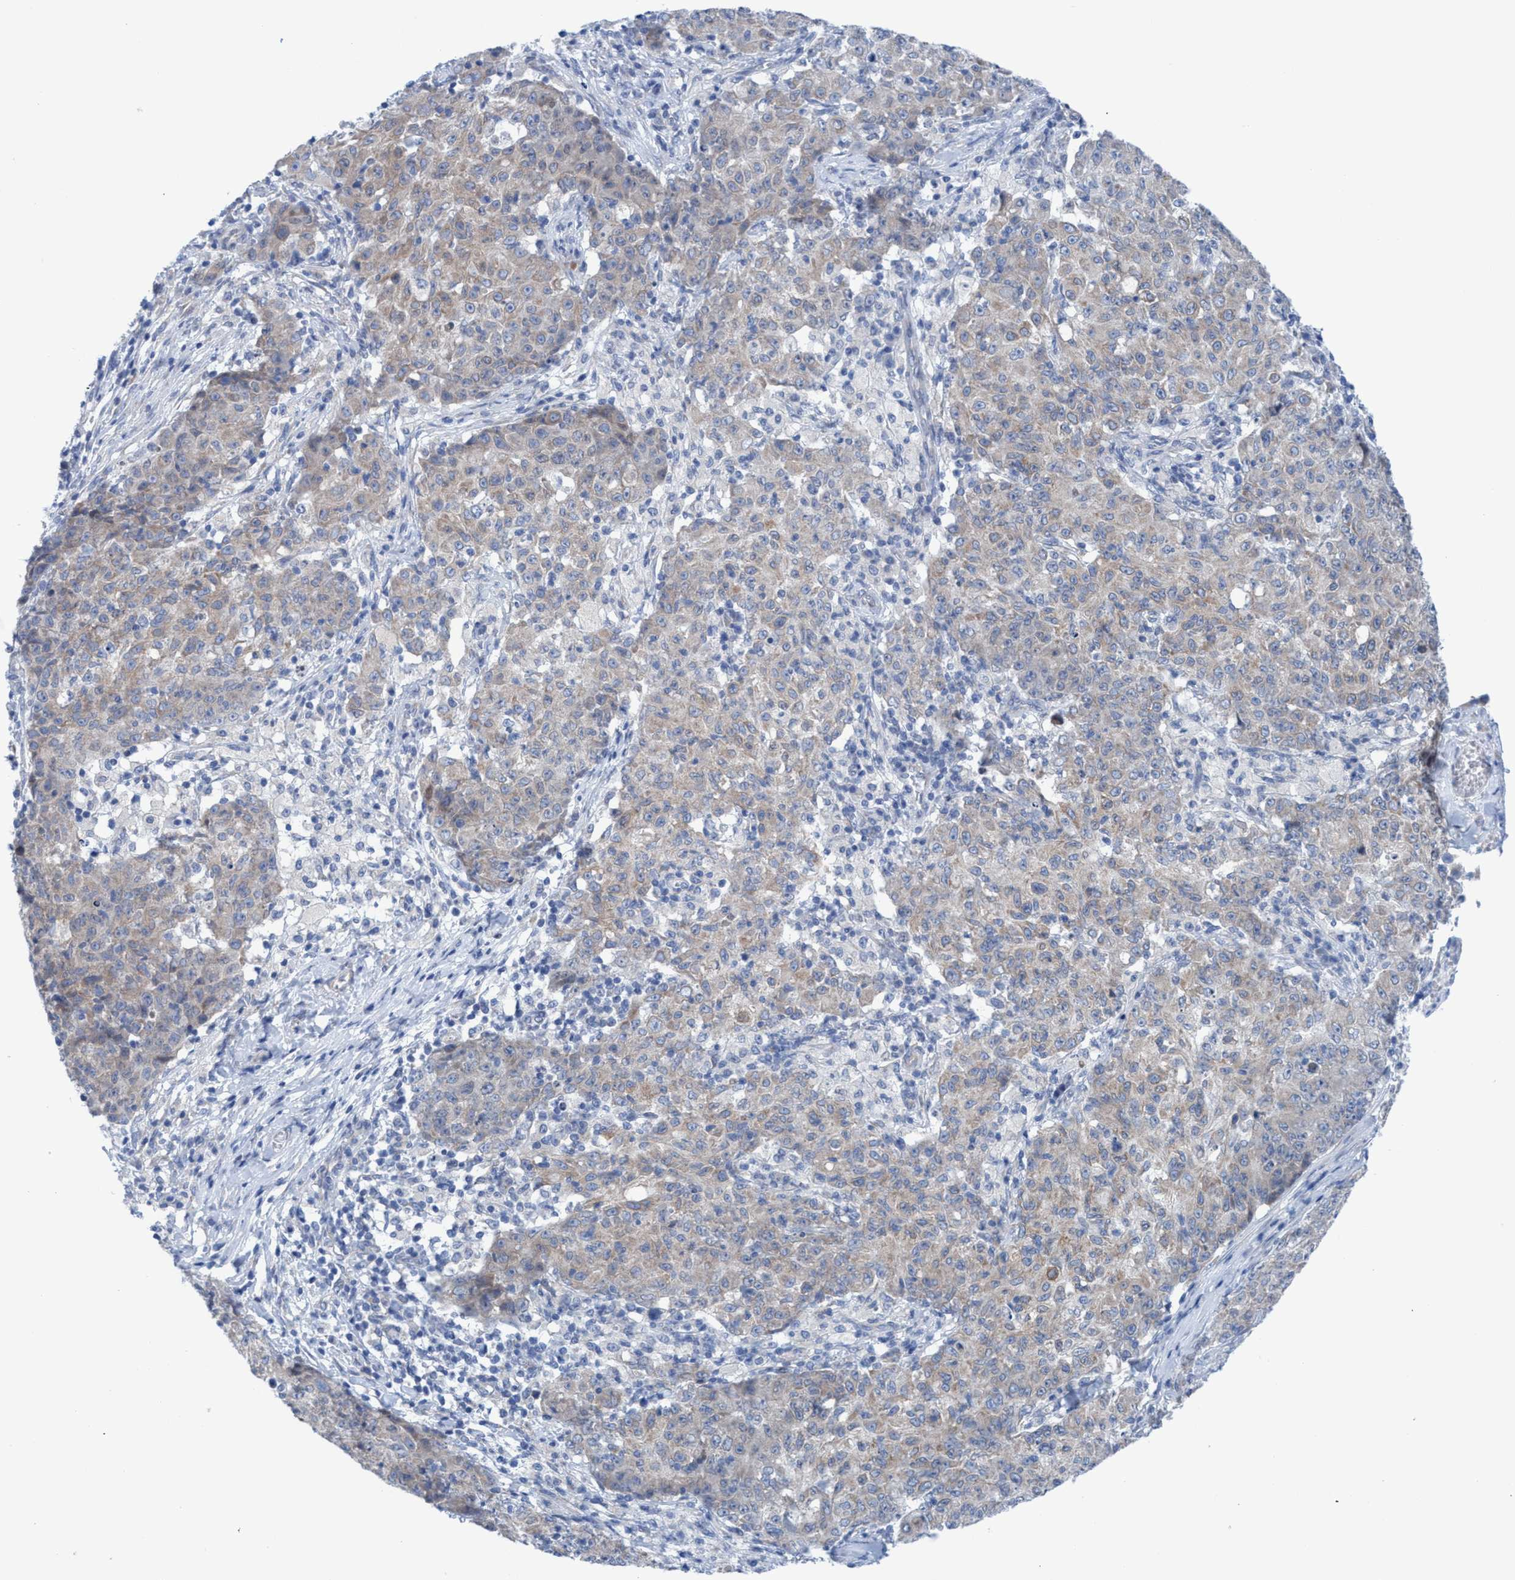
{"staining": {"intensity": "moderate", "quantity": "<25%", "location": "cytoplasmic/membranous"}, "tissue": "ovarian cancer", "cell_type": "Tumor cells", "image_type": "cancer", "snomed": [{"axis": "morphology", "description": "Carcinoma, endometroid"}, {"axis": "topography", "description": "Ovary"}], "caption": "Ovarian endometroid carcinoma was stained to show a protein in brown. There is low levels of moderate cytoplasmic/membranous staining in about <25% of tumor cells. Using DAB (brown) and hematoxylin (blue) stains, captured at high magnification using brightfield microscopy.", "gene": "RSAD1", "patient": {"sex": "female", "age": 42}}